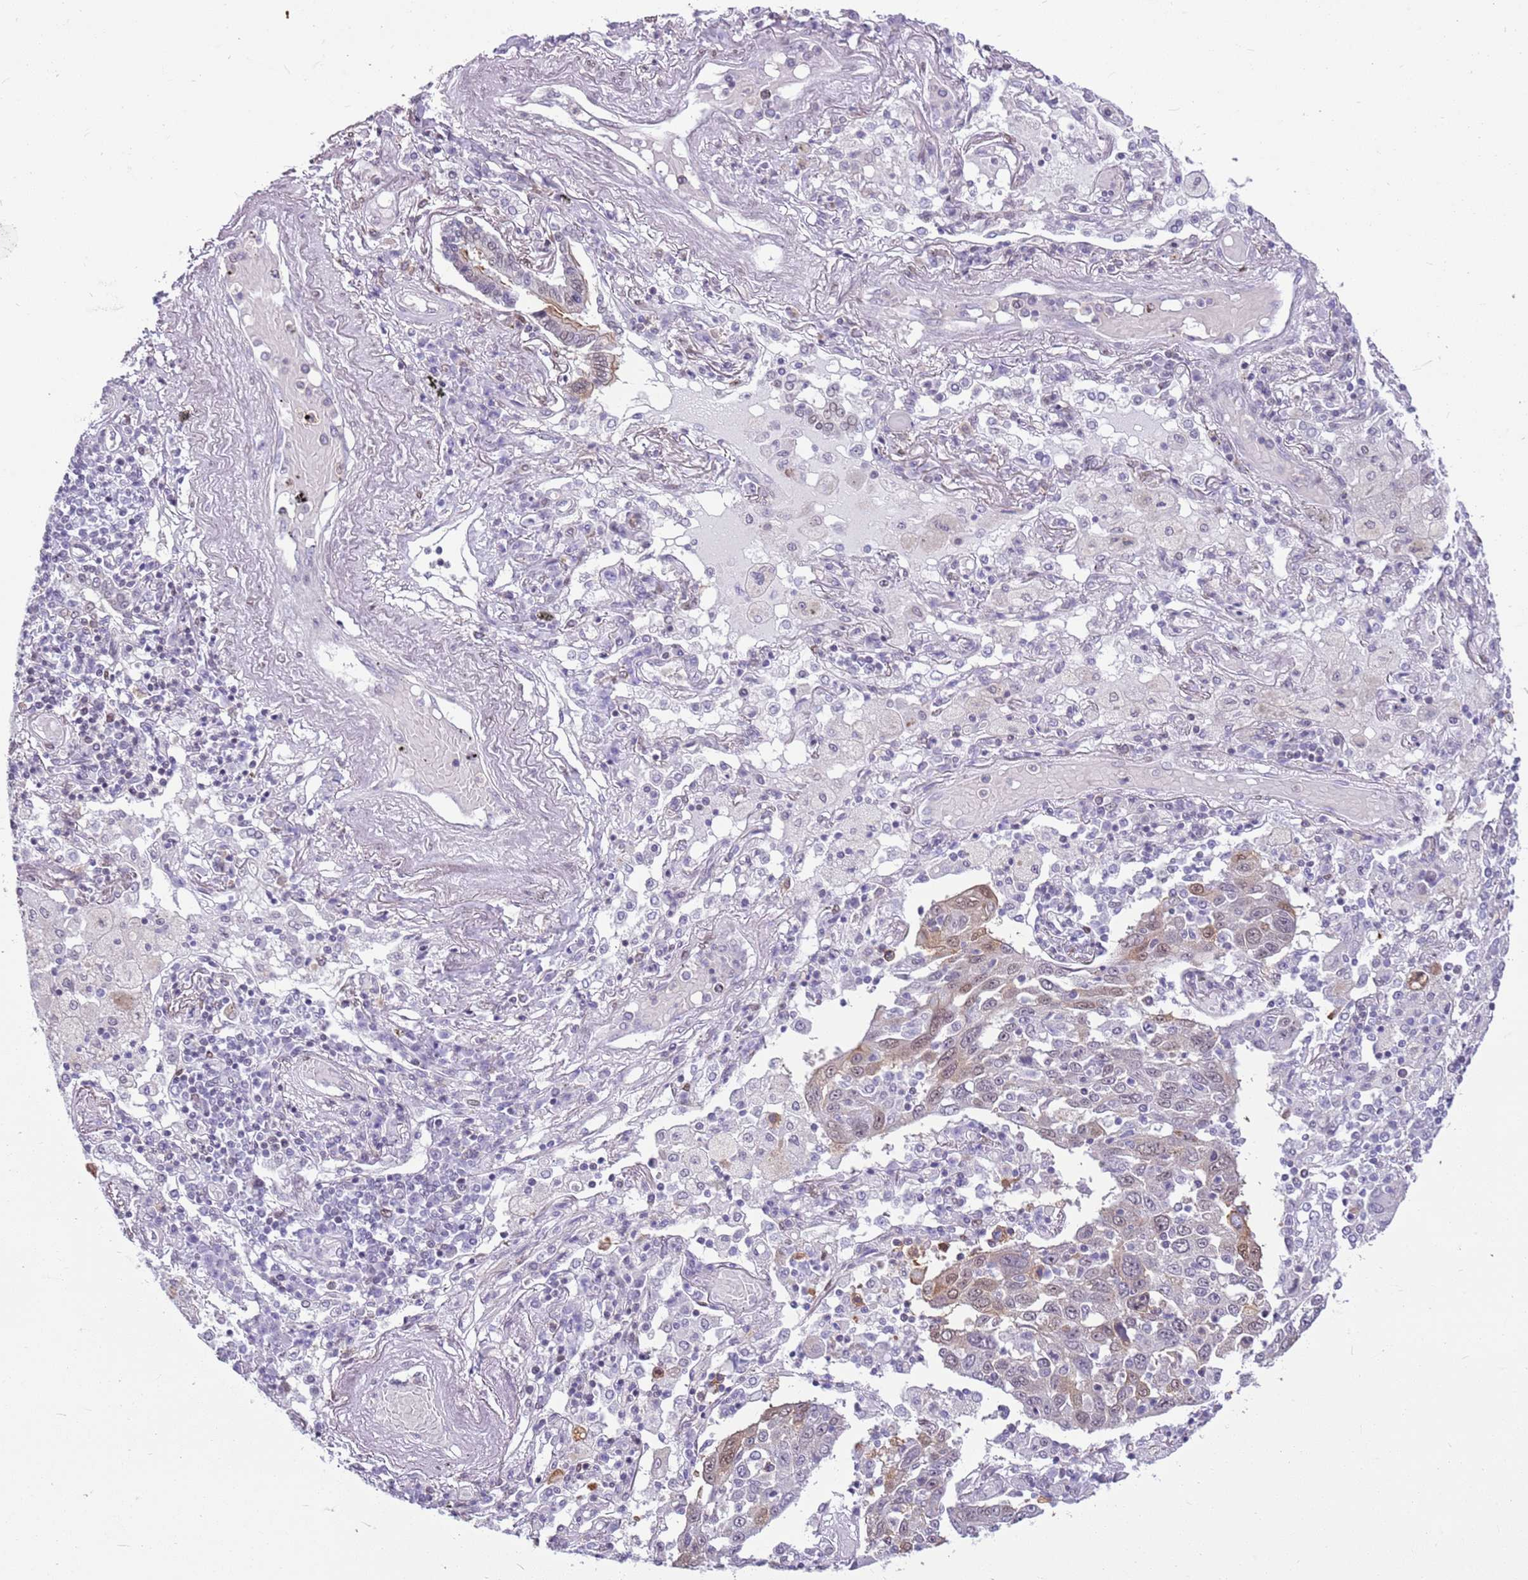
{"staining": {"intensity": "moderate", "quantity": "<25%", "location": "nuclear"}, "tissue": "lung cancer", "cell_type": "Tumor cells", "image_type": "cancer", "snomed": [{"axis": "morphology", "description": "Squamous cell carcinoma, NOS"}, {"axis": "topography", "description": "Lung"}], "caption": "Moderate nuclear staining is seen in approximately <25% of tumor cells in squamous cell carcinoma (lung). (brown staining indicates protein expression, while blue staining denotes nuclei).", "gene": "DHX32", "patient": {"sex": "male", "age": 65}}